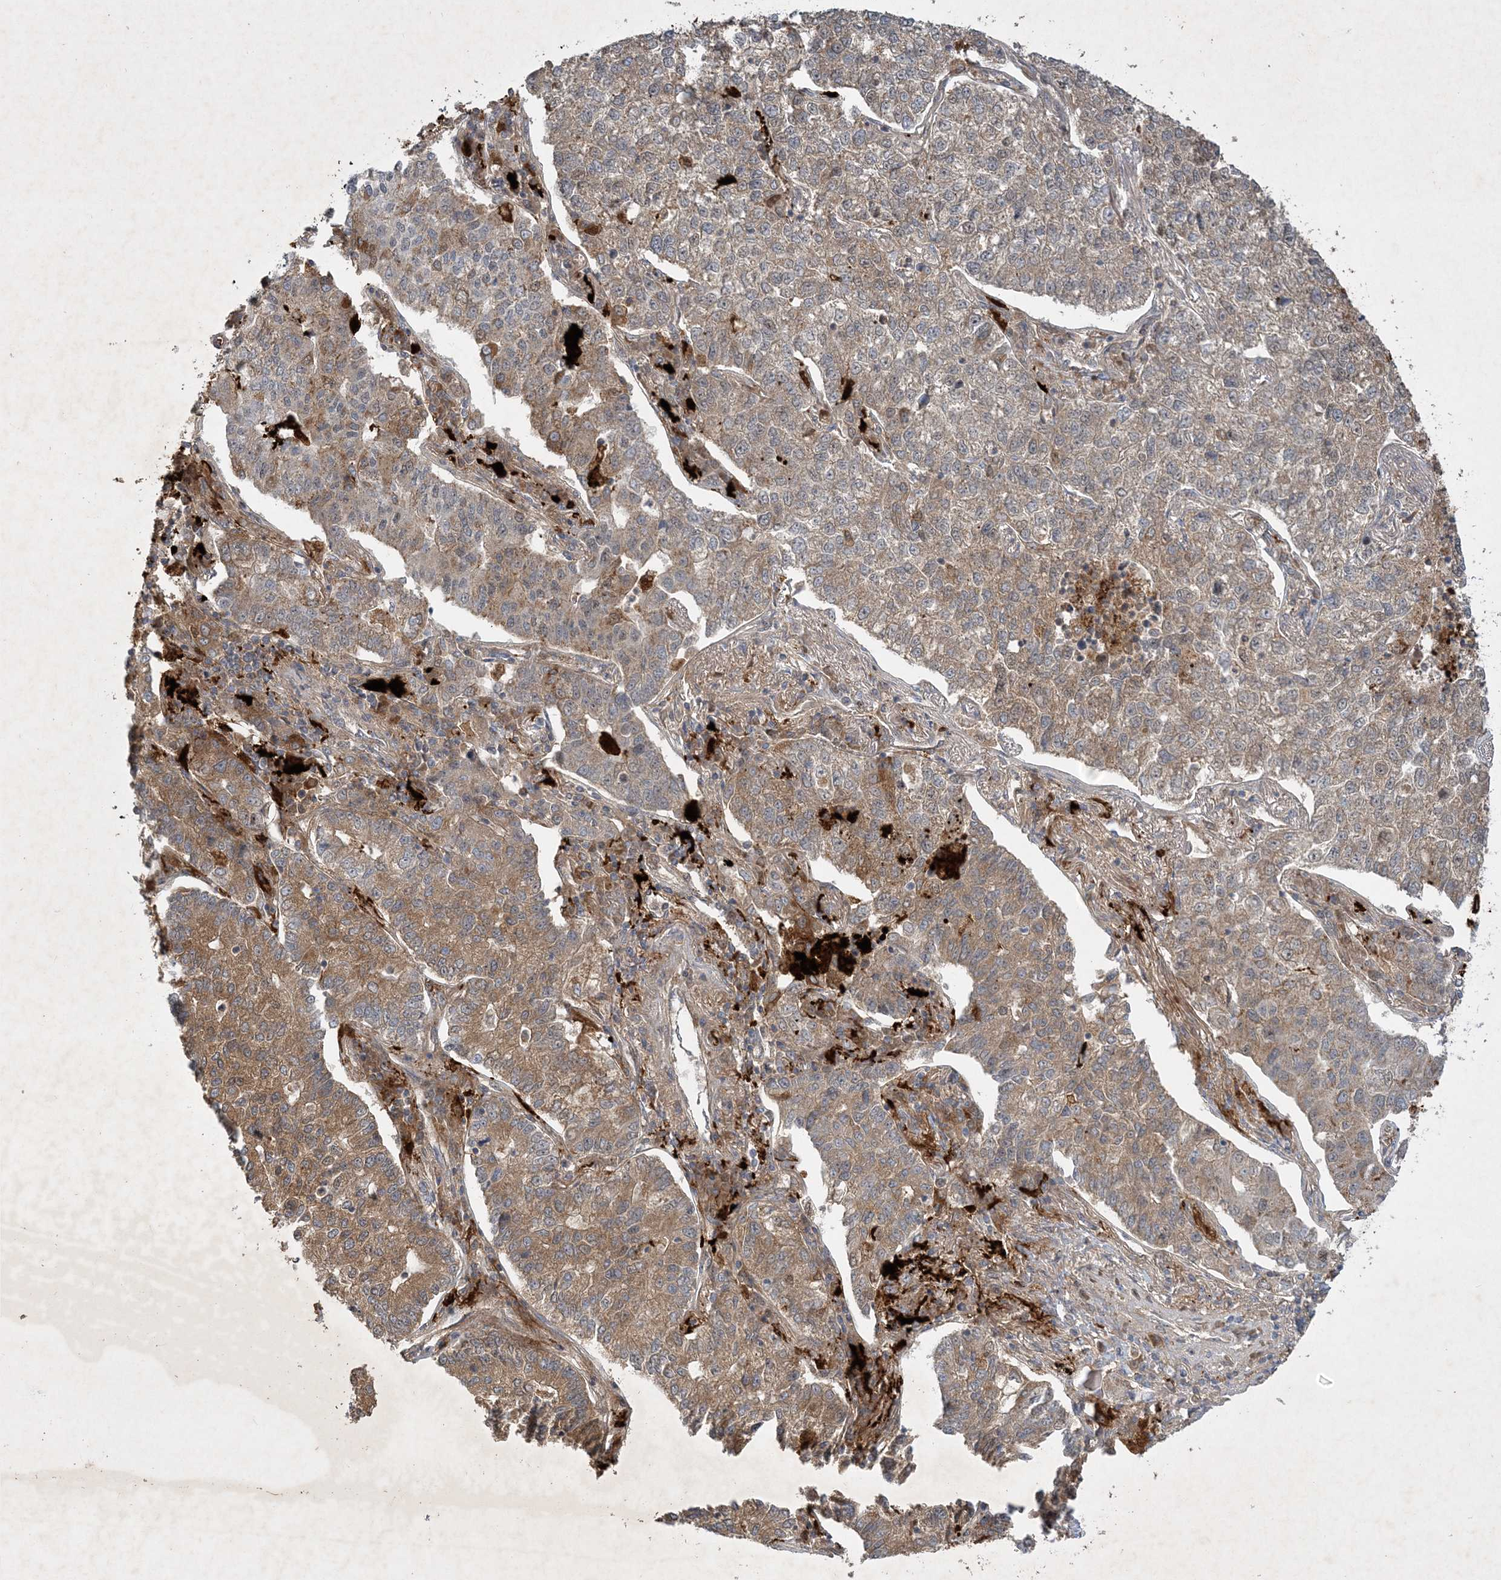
{"staining": {"intensity": "moderate", "quantity": "25%-75%", "location": "cytoplasmic/membranous"}, "tissue": "lung cancer", "cell_type": "Tumor cells", "image_type": "cancer", "snomed": [{"axis": "morphology", "description": "Adenocarcinoma, NOS"}, {"axis": "topography", "description": "Lung"}], "caption": "Human lung cancer stained with a brown dye exhibits moderate cytoplasmic/membranous positive positivity in approximately 25%-75% of tumor cells.", "gene": "THG1L", "patient": {"sex": "male", "age": 49}}